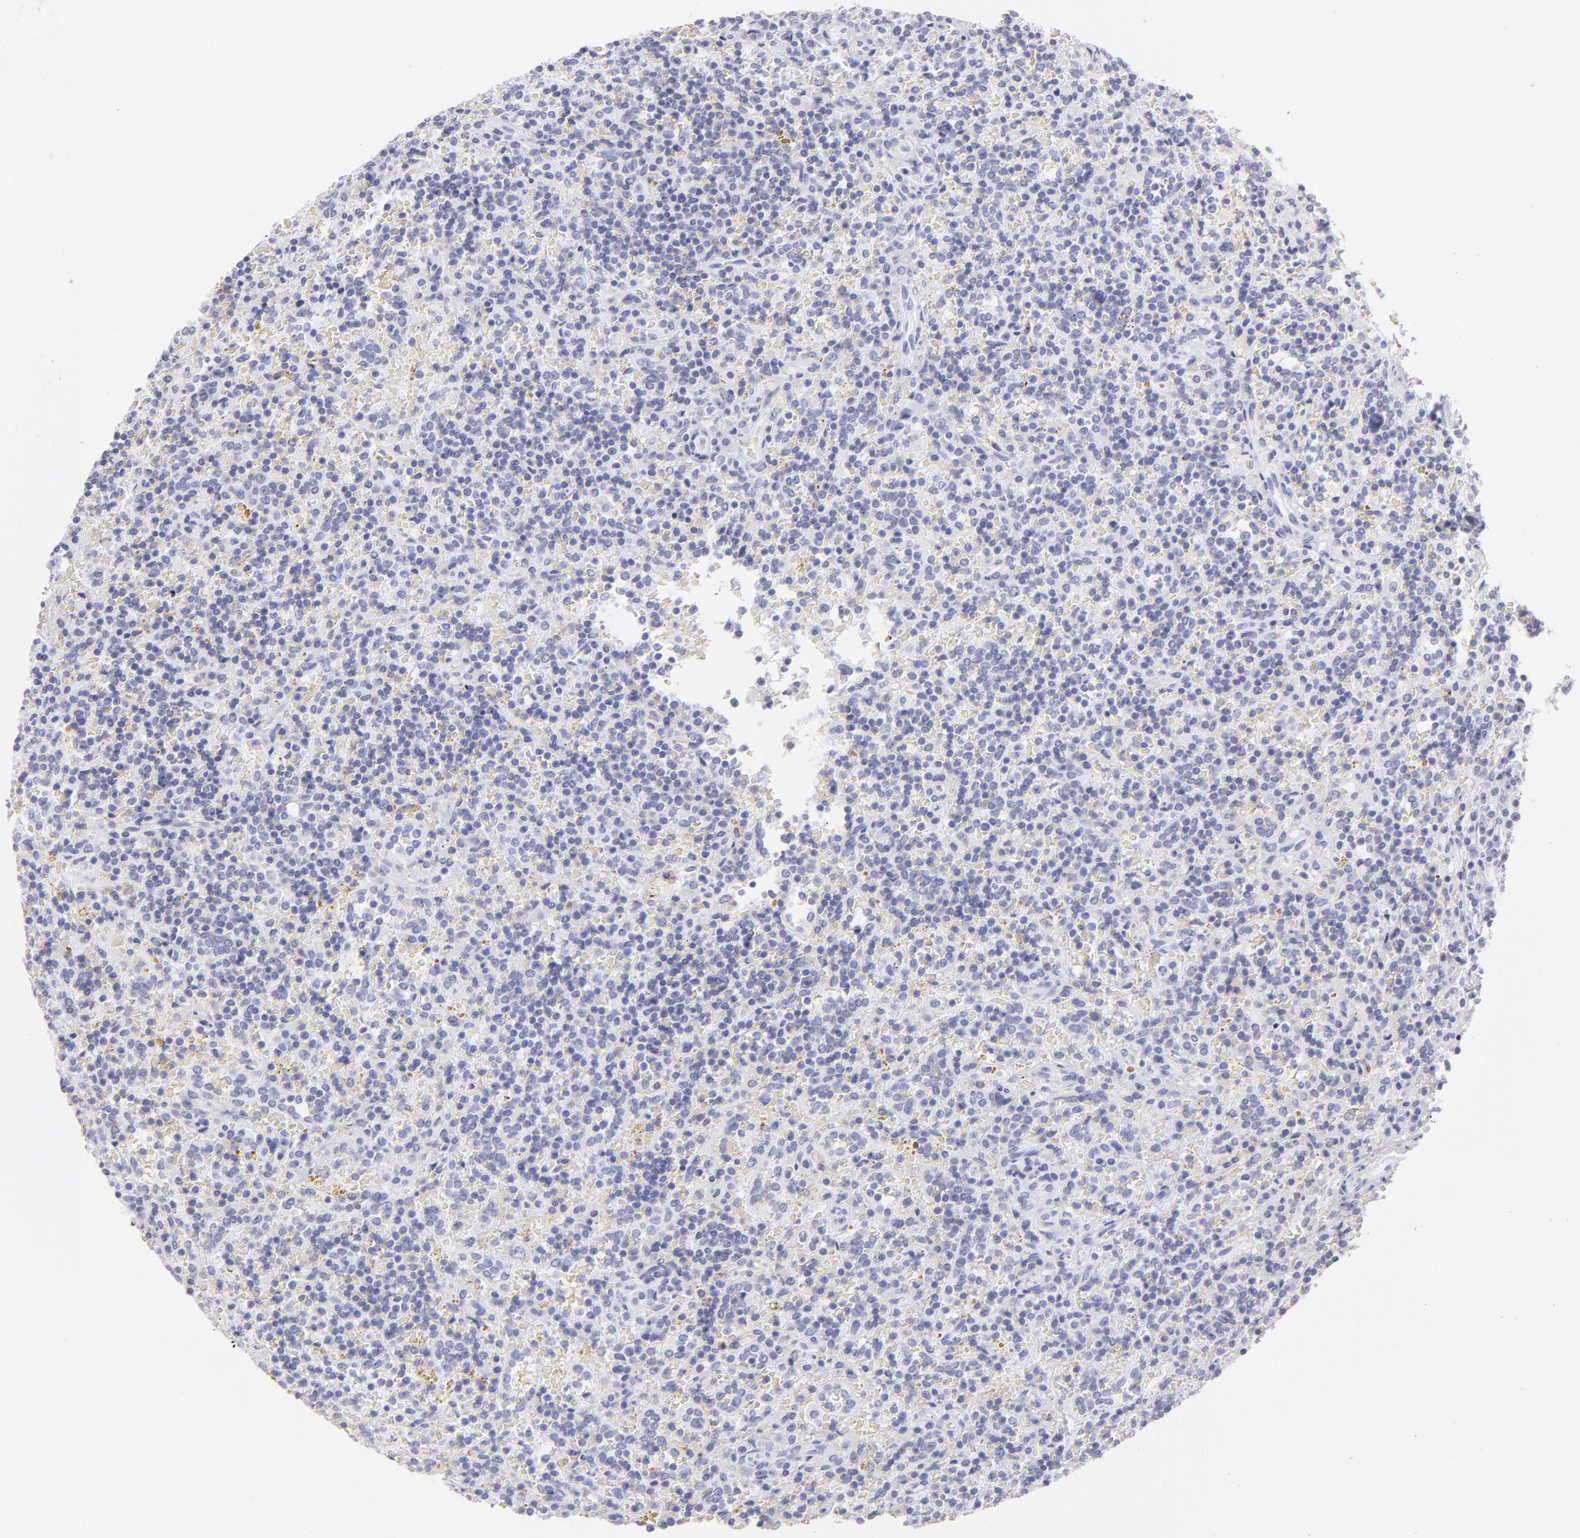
{"staining": {"intensity": "negative", "quantity": "none", "location": "none"}, "tissue": "lymphoma", "cell_type": "Tumor cells", "image_type": "cancer", "snomed": [{"axis": "morphology", "description": "Malignant lymphoma, non-Hodgkin's type, Low grade"}, {"axis": "topography", "description": "Spleen"}], "caption": "A high-resolution photomicrograph shows IHC staining of low-grade malignant lymphoma, non-Hodgkin's type, which demonstrates no significant expression in tumor cells.", "gene": "FLG", "patient": {"sex": "male", "age": 67}}